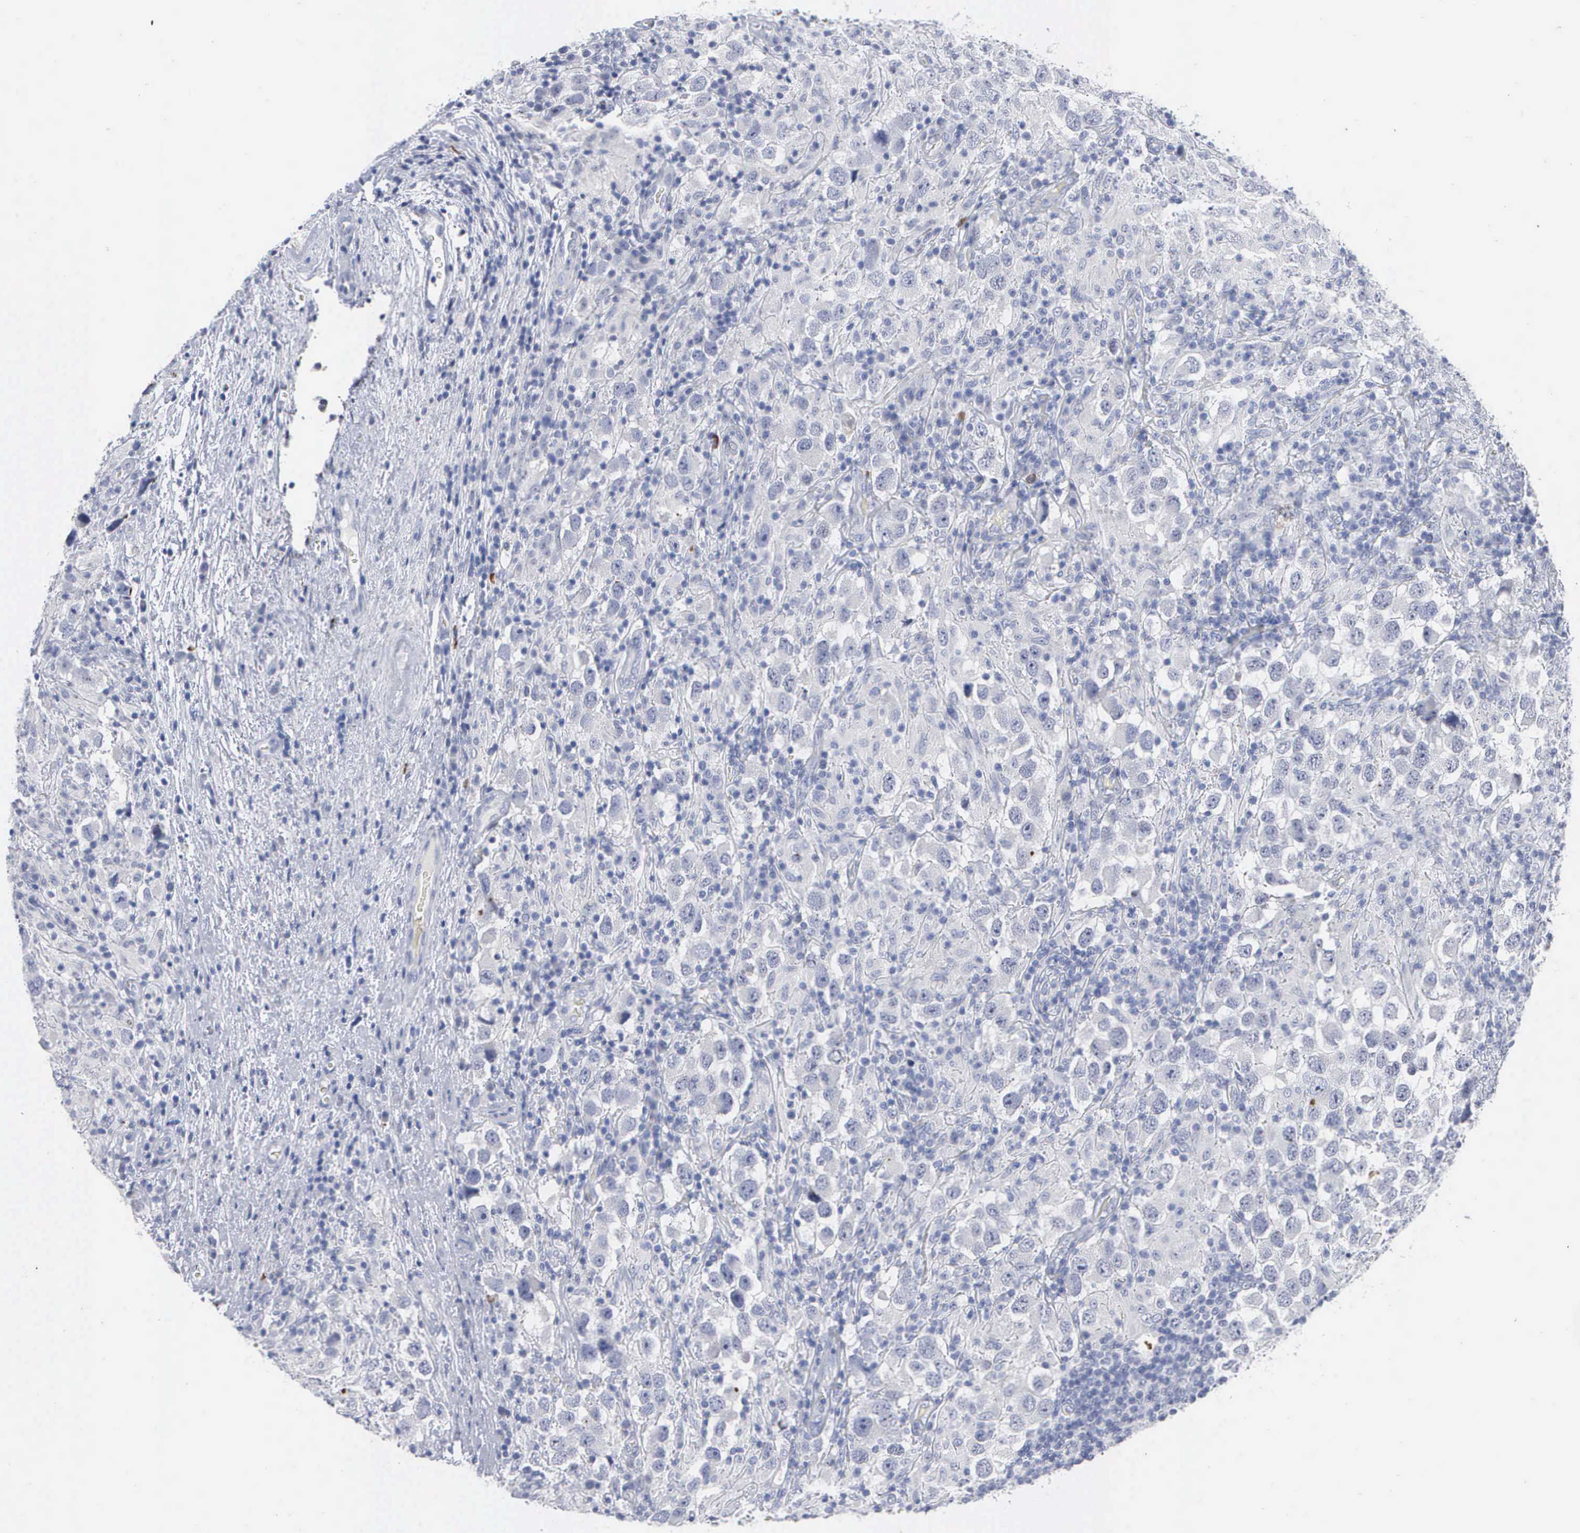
{"staining": {"intensity": "negative", "quantity": "none", "location": "none"}, "tissue": "testis cancer", "cell_type": "Tumor cells", "image_type": "cancer", "snomed": [{"axis": "morphology", "description": "Carcinoma, Embryonal, NOS"}, {"axis": "topography", "description": "Testis"}], "caption": "Immunohistochemistry (IHC) of human embryonal carcinoma (testis) exhibits no expression in tumor cells.", "gene": "ASPHD2", "patient": {"sex": "male", "age": 21}}